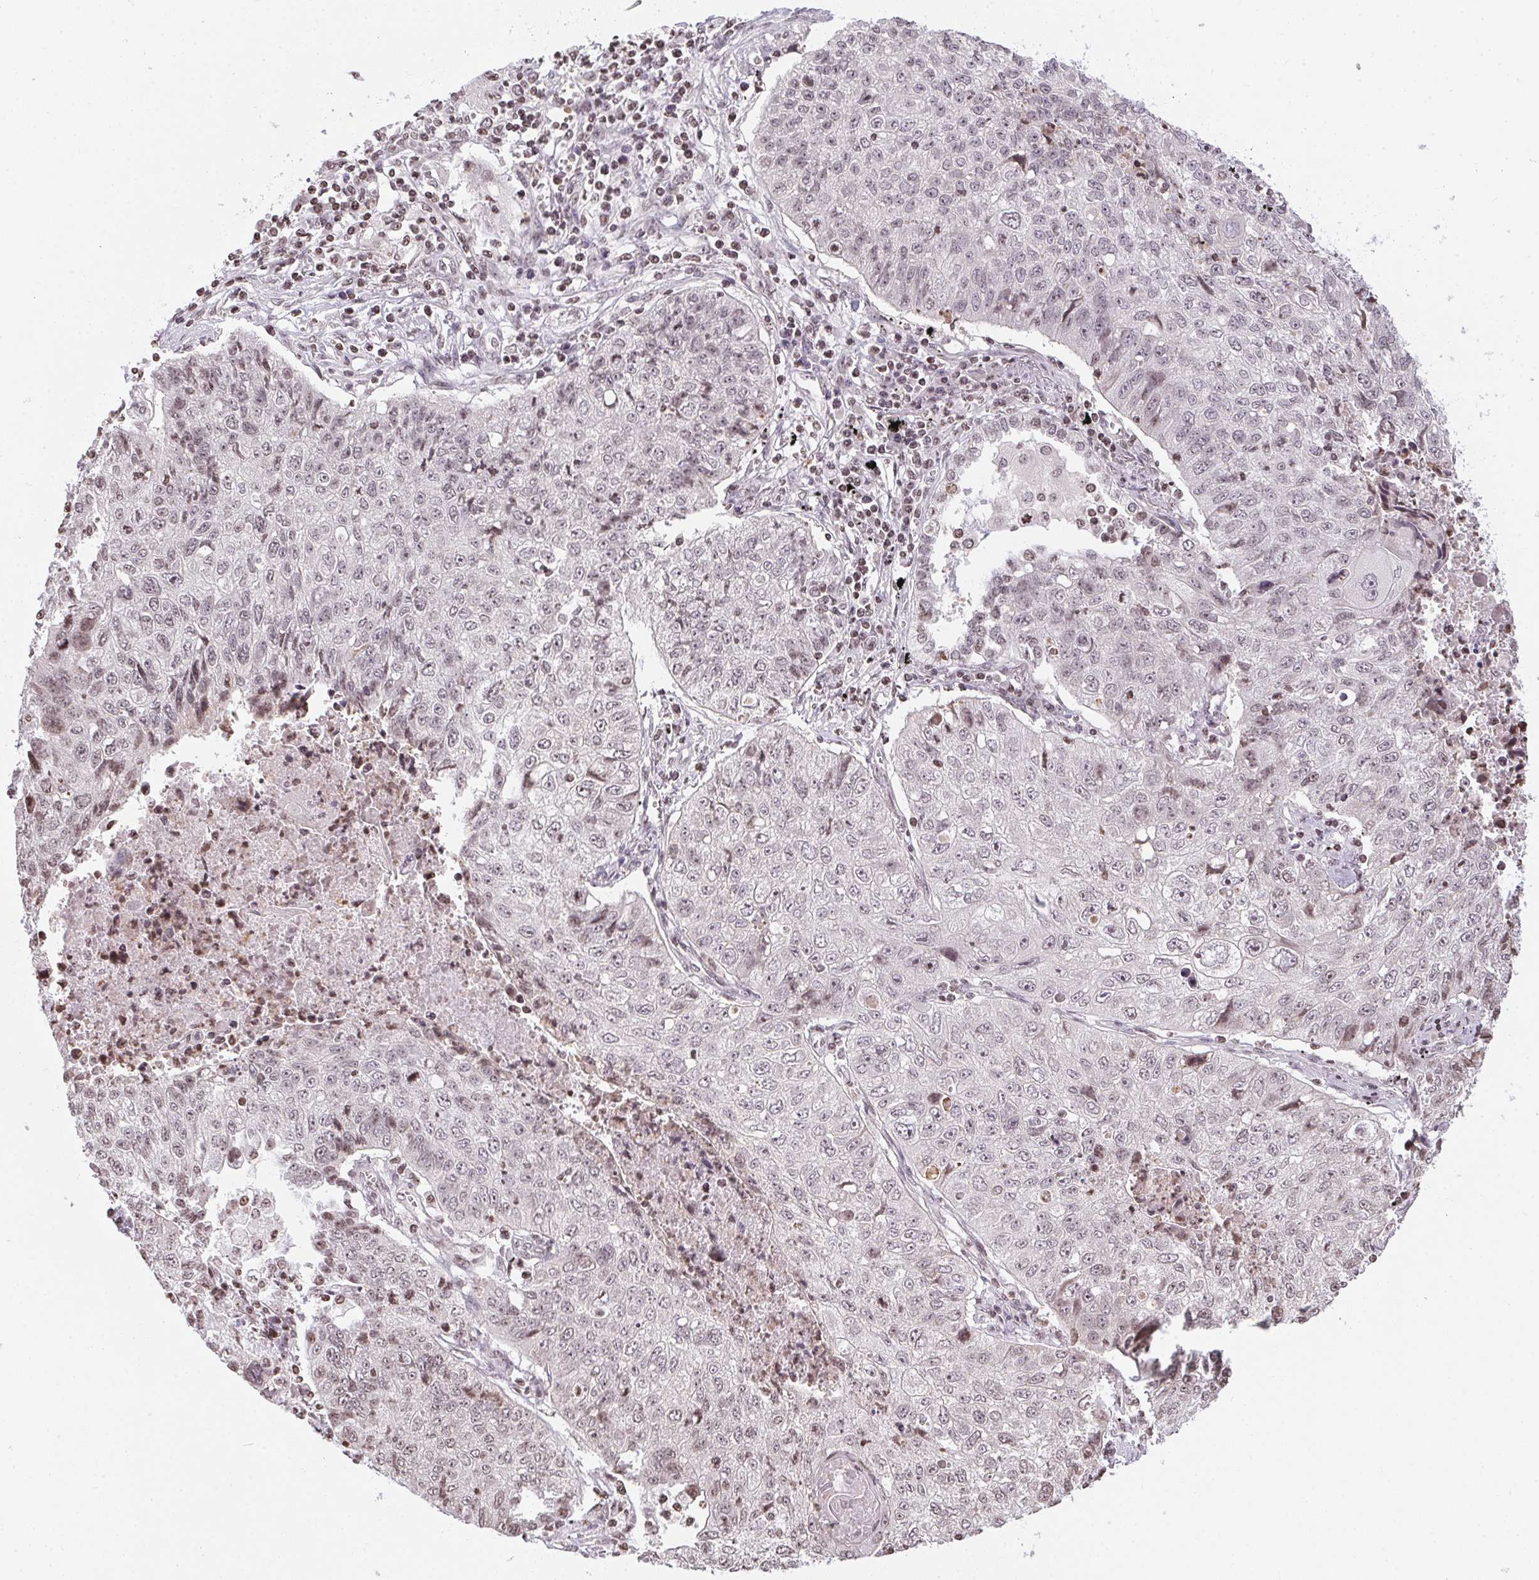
{"staining": {"intensity": "negative", "quantity": "none", "location": "none"}, "tissue": "lung cancer", "cell_type": "Tumor cells", "image_type": "cancer", "snomed": [{"axis": "morphology", "description": "Normal morphology"}, {"axis": "morphology", "description": "Aneuploidy"}, {"axis": "morphology", "description": "Squamous cell carcinoma, NOS"}, {"axis": "topography", "description": "Lymph node"}, {"axis": "topography", "description": "Lung"}], "caption": "Tumor cells show no significant positivity in squamous cell carcinoma (lung). Brightfield microscopy of immunohistochemistry stained with DAB (brown) and hematoxylin (blue), captured at high magnification.", "gene": "RNF181", "patient": {"sex": "female", "age": 76}}